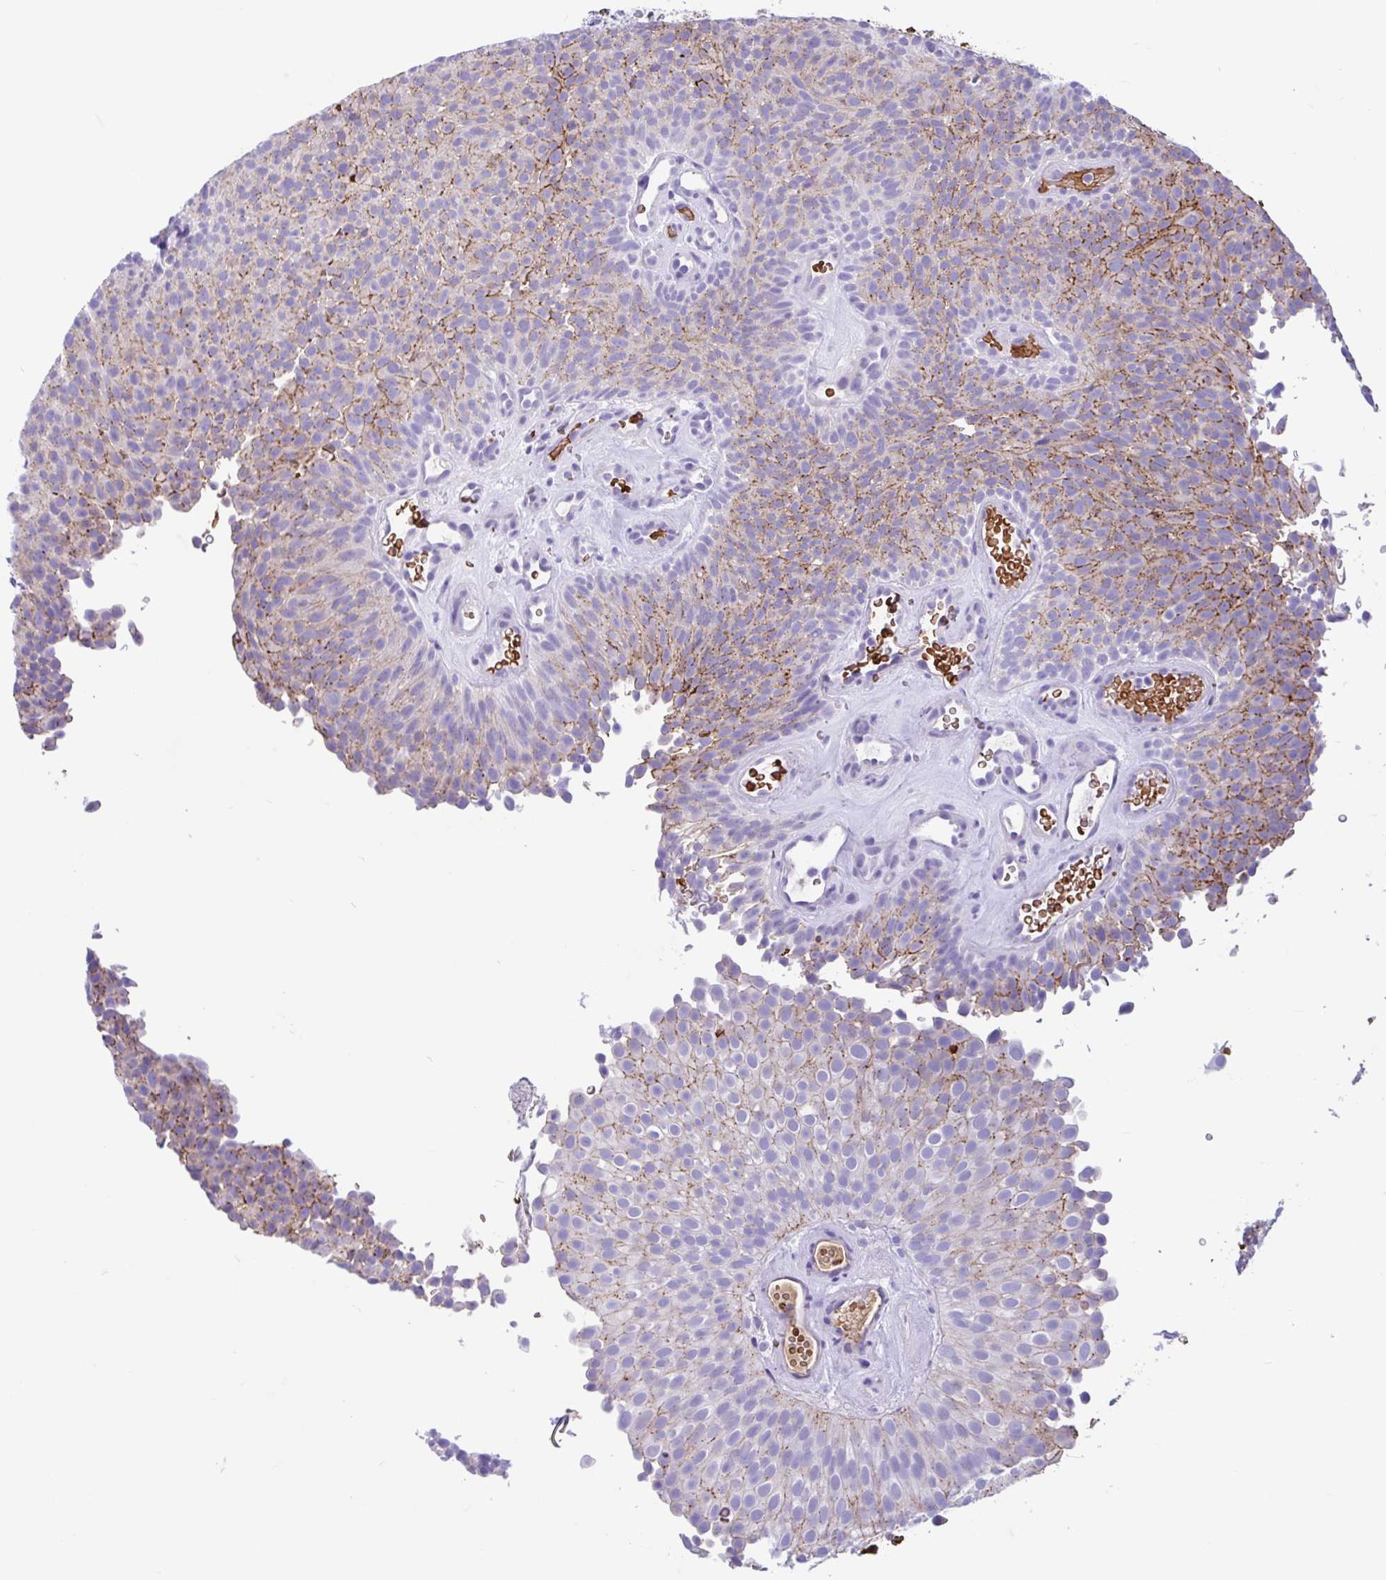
{"staining": {"intensity": "moderate", "quantity": "25%-75%", "location": "cytoplasmic/membranous"}, "tissue": "urothelial cancer", "cell_type": "Tumor cells", "image_type": "cancer", "snomed": [{"axis": "morphology", "description": "Urothelial carcinoma, Low grade"}, {"axis": "topography", "description": "Urinary bladder"}], "caption": "An image of human urothelial cancer stained for a protein reveals moderate cytoplasmic/membranous brown staining in tumor cells. The staining was performed using DAB, with brown indicating positive protein expression. Nuclei are stained blue with hematoxylin.", "gene": "TMEM79", "patient": {"sex": "male", "age": 78}}